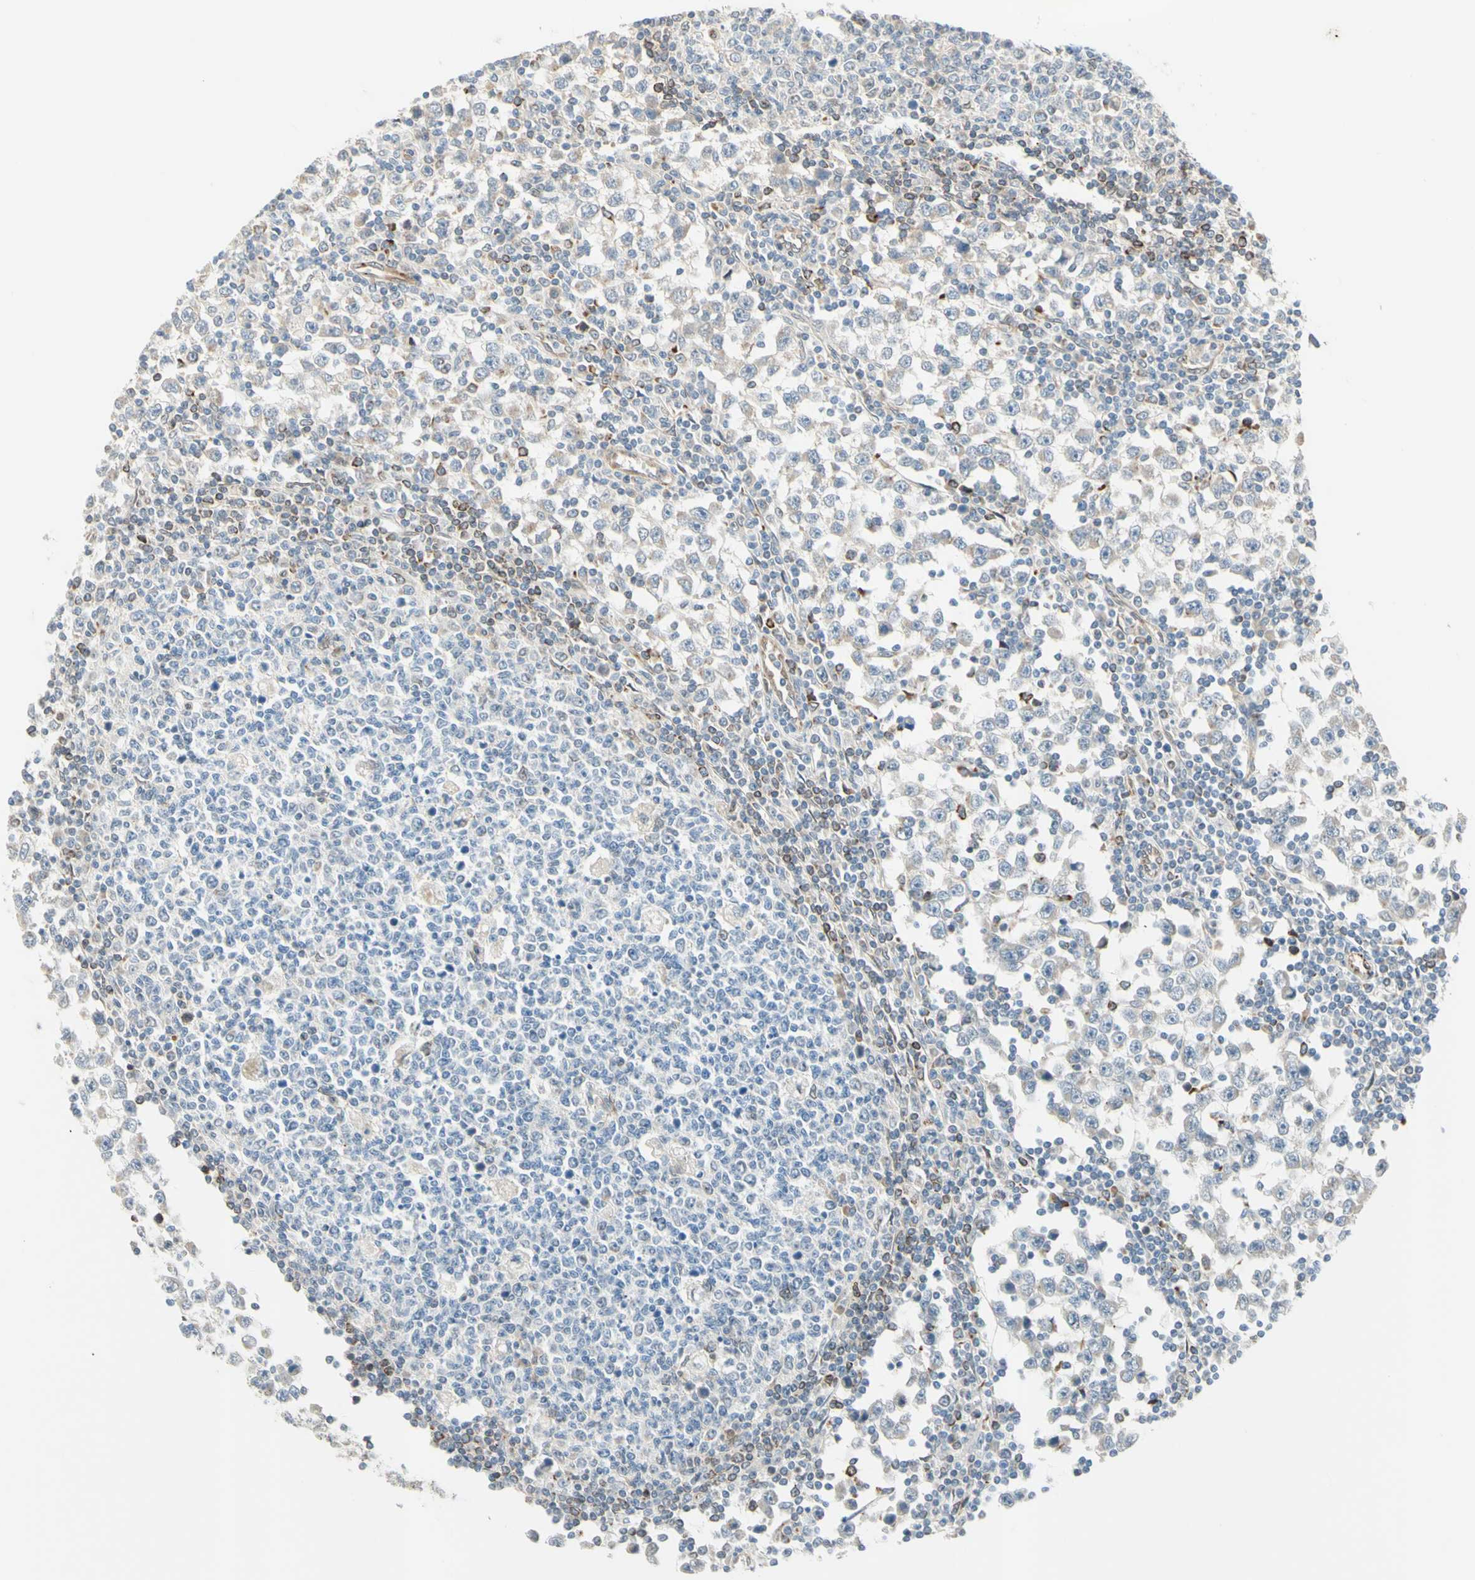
{"staining": {"intensity": "weak", "quantity": "<25%", "location": "cytoplasmic/membranous,nuclear"}, "tissue": "testis cancer", "cell_type": "Tumor cells", "image_type": "cancer", "snomed": [{"axis": "morphology", "description": "Seminoma, NOS"}, {"axis": "topography", "description": "Testis"}], "caption": "Immunohistochemistry (IHC) of human testis seminoma exhibits no expression in tumor cells. (Immunohistochemistry (IHC), brightfield microscopy, high magnification).", "gene": "TRAF2", "patient": {"sex": "male", "age": 65}}